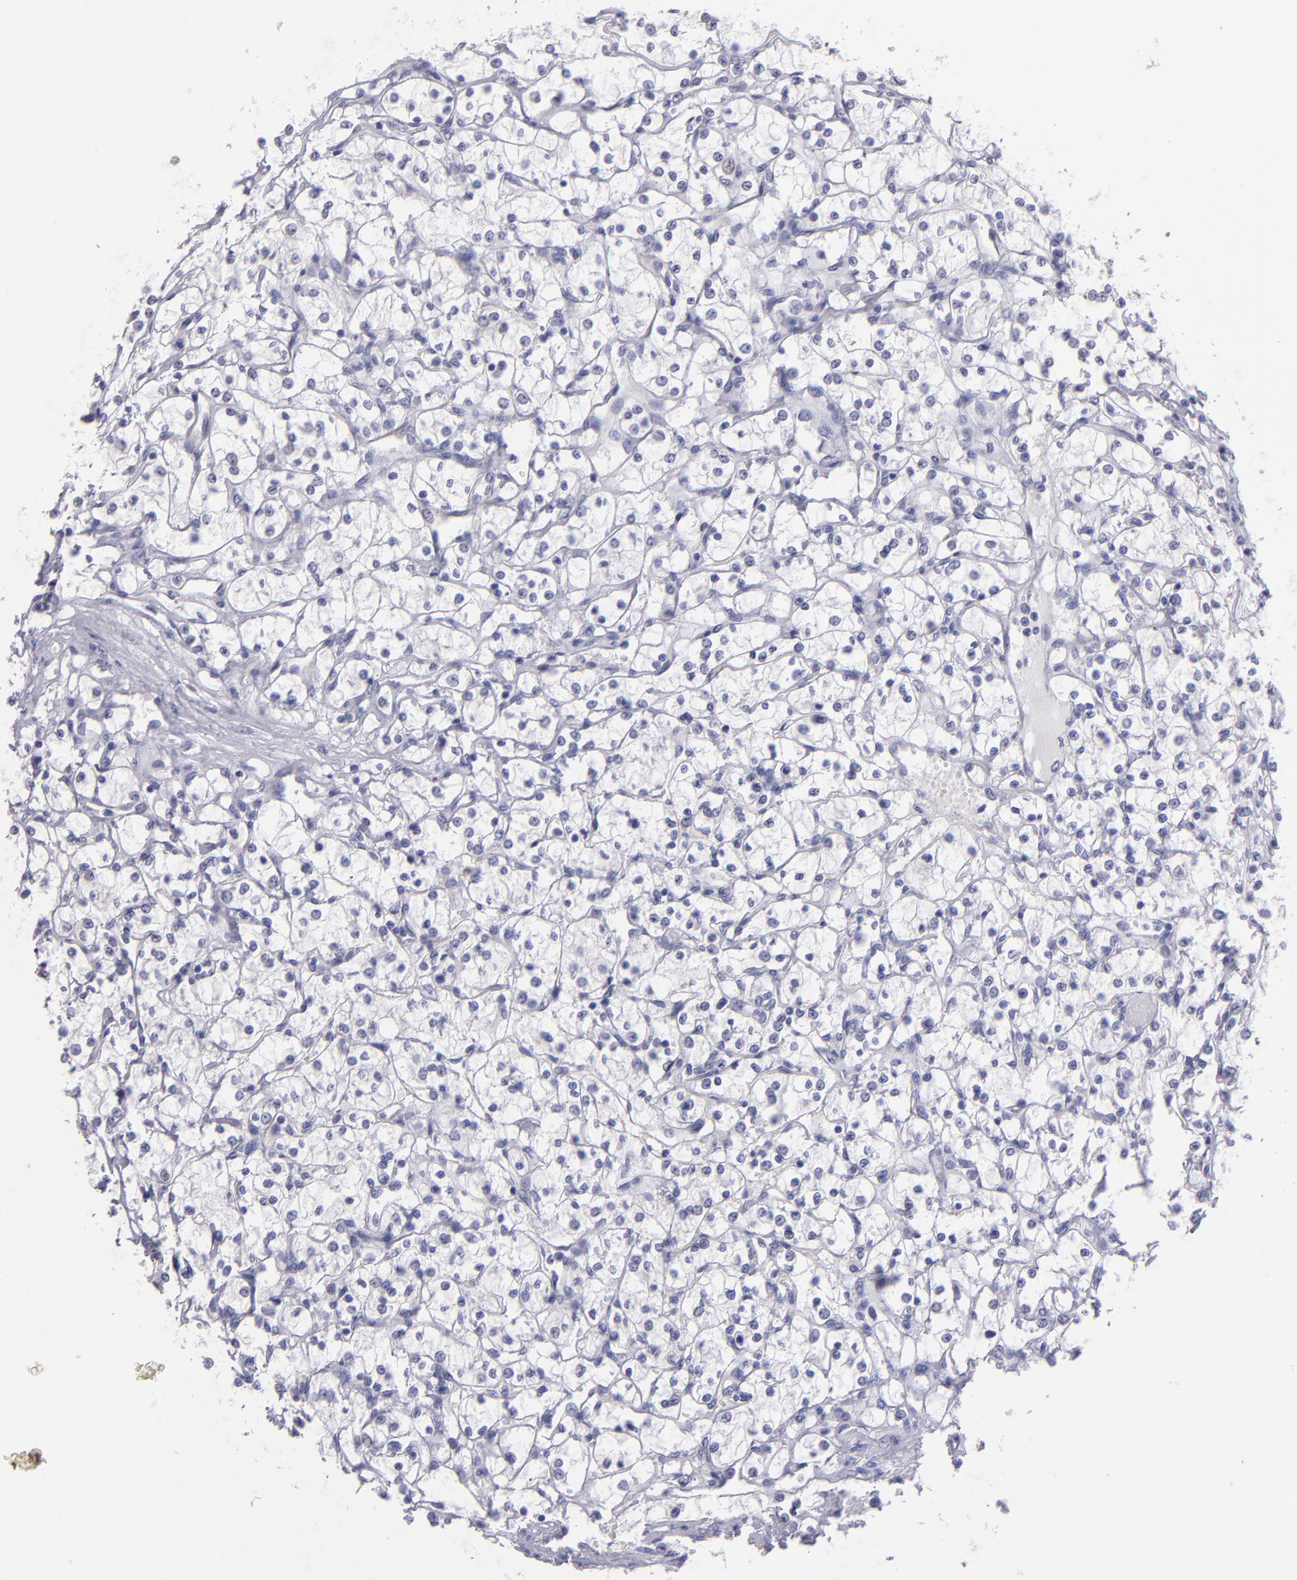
{"staining": {"intensity": "negative", "quantity": "none", "location": "none"}, "tissue": "renal cancer", "cell_type": "Tumor cells", "image_type": "cancer", "snomed": [{"axis": "morphology", "description": "Adenocarcinoma, NOS"}, {"axis": "topography", "description": "Kidney"}], "caption": "Immunohistochemistry (IHC) photomicrograph of neoplastic tissue: renal cancer (adenocarcinoma) stained with DAB demonstrates no significant protein positivity in tumor cells.", "gene": "TG", "patient": {"sex": "male", "age": 61}}